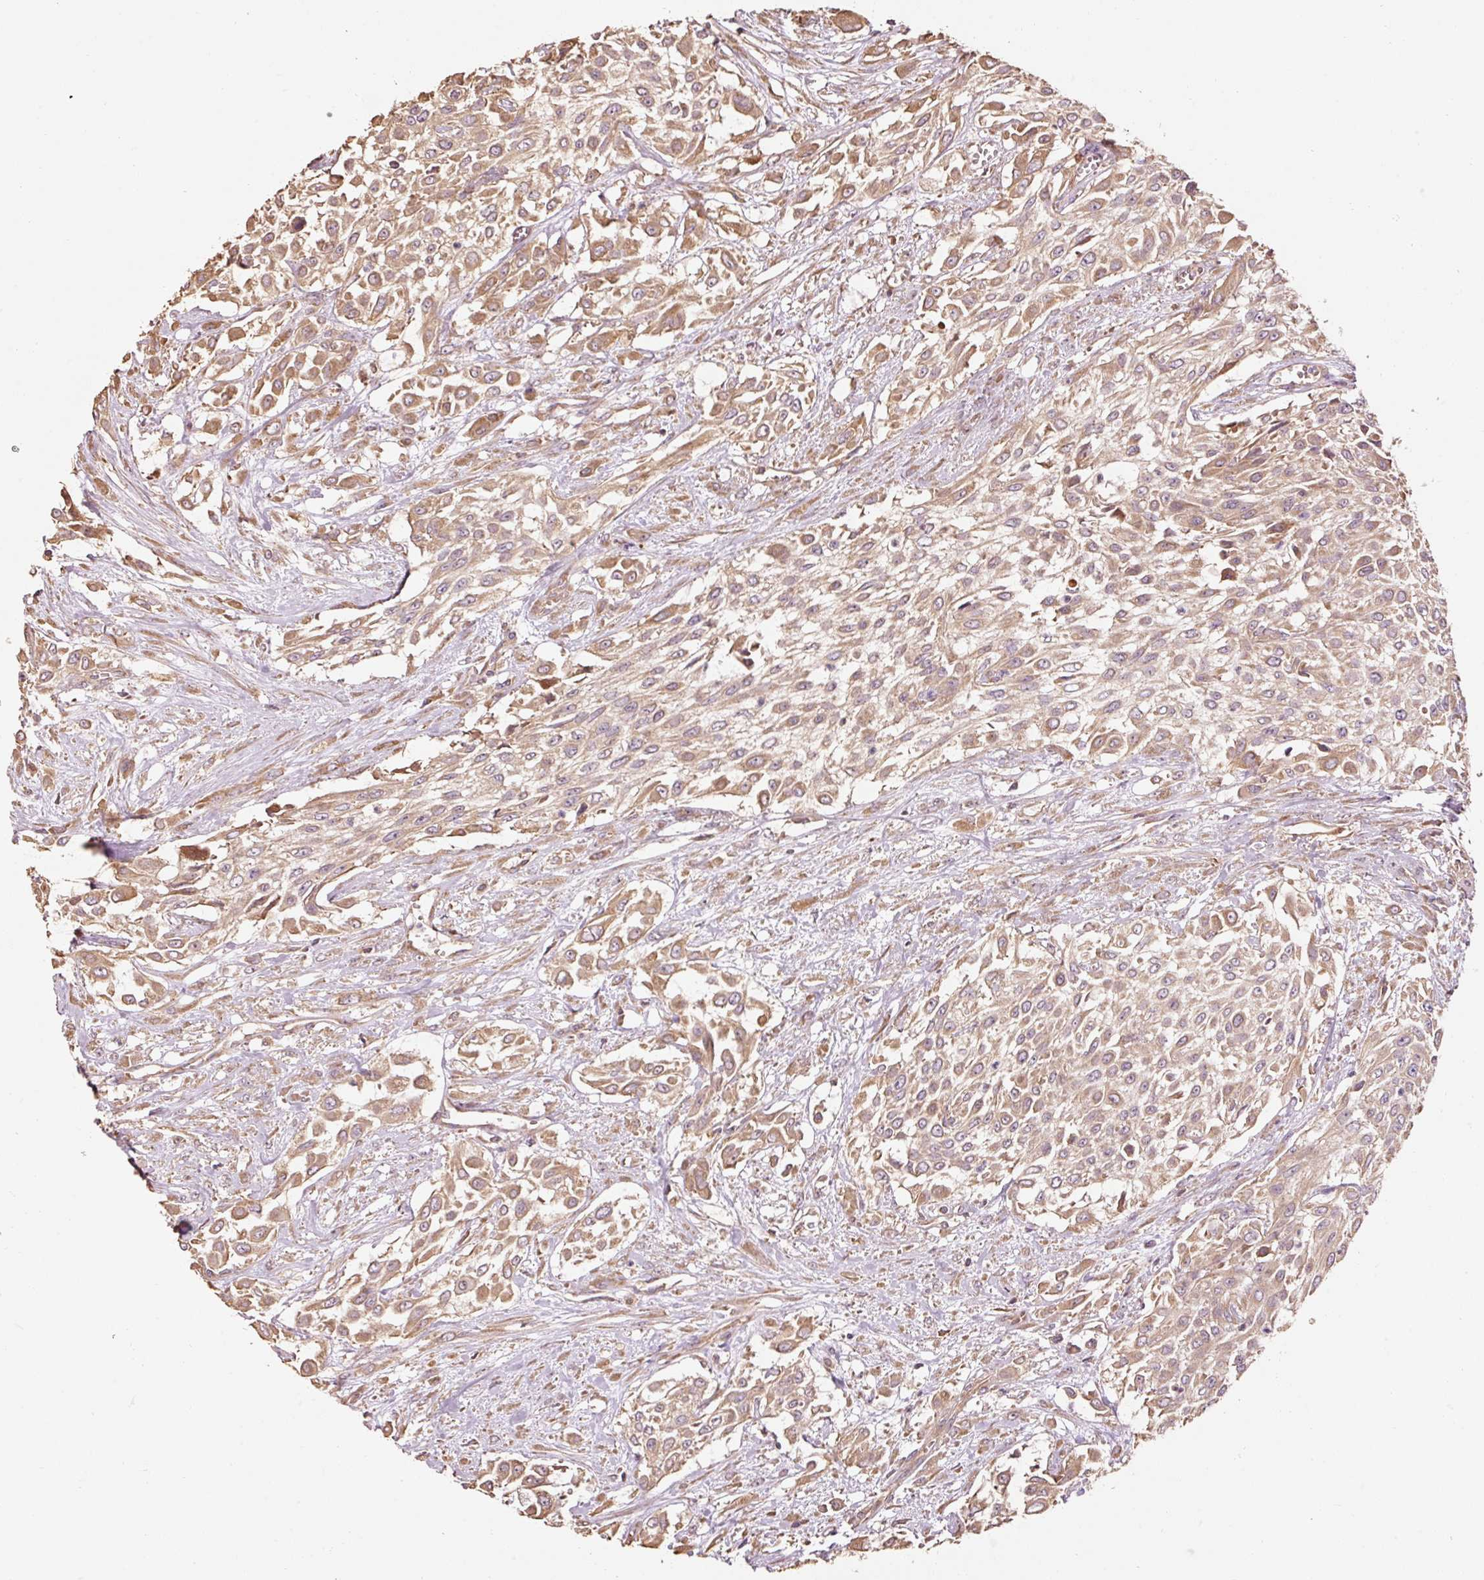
{"staining": {"intensity": "moderate", "quantity": ">75%", "location": "cytoplasmic/membranous"}, "tissue": "urothelial cancer", "cell_type": "Tumor cells", "image_type": "cancer", "snomed": [{"axis": "morphology", "description": "Urothelial carcinoma, High grade"}, {"axis": "topography", "description": "Urinary bladder"}], "caption": "A medium amount of moderate cytoplasmic/membranous expression is present in about >75% of tumor cells in urothelial cancer tissue. The protein is stained brown, and the nuclei are stained in blue (DAB (3,3'-diaminobenzidine) IHC with brightfield microscopy, high magnification).", "gene": "EFHC1", "patient": {"sex": "male", "age": 57}}